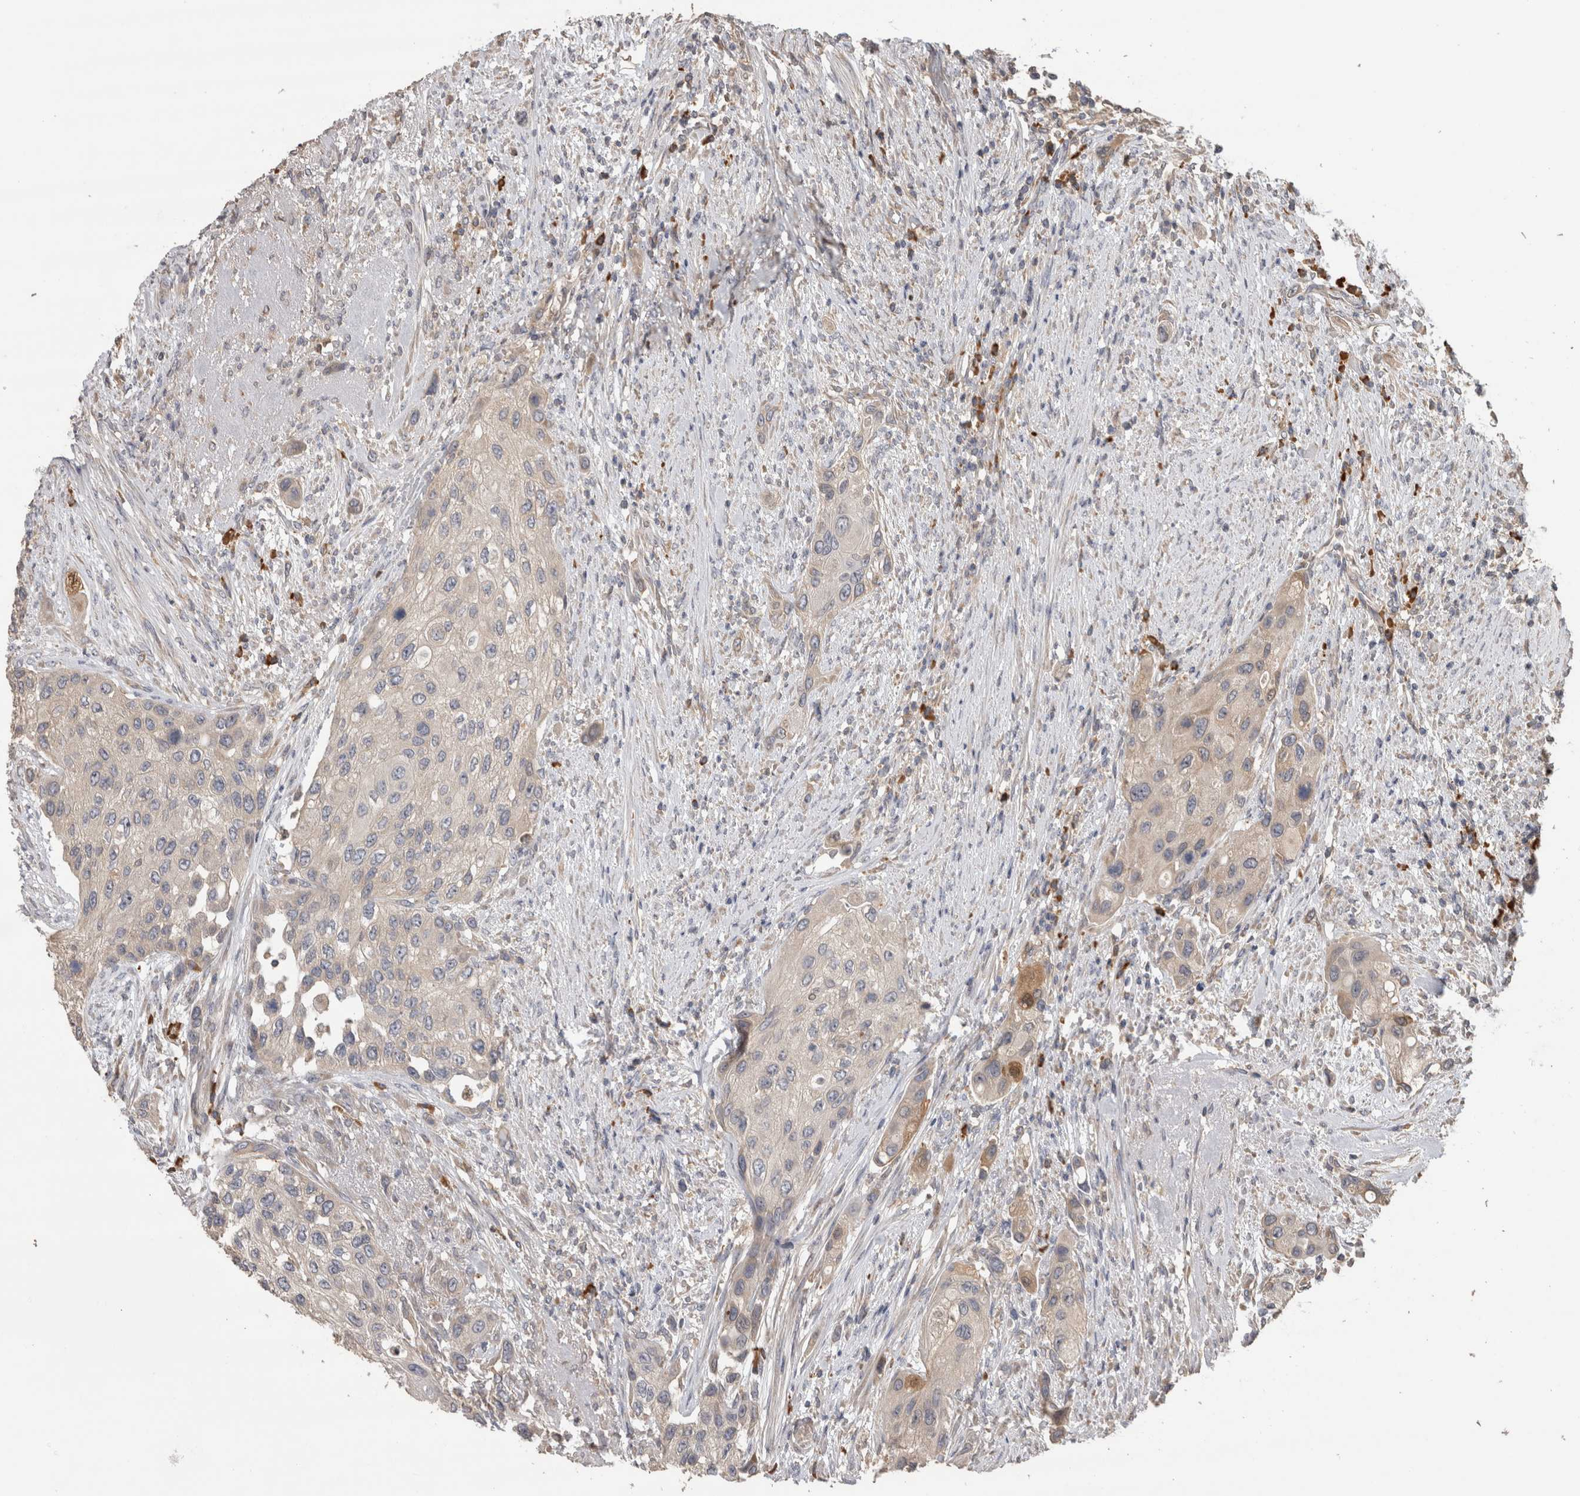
{"staining": {"intensity": "weak", "quantity": ">75%", "location": "cytoplasmic/membranous"}, "tissue": "urothelial cancer", "cell_type": "Tumor cells", "image_type": "cancer", "snomed": [{"axis": "morphology", "description": "Urothelial carcinoma, High grade"}, {"axis": "topography", "description": "Urinary bladder"}], "caption": "Protein staining exhibits weak cytoplasmic/membranous expression in approximately >75% of tumor cells in urothelial carcinoma (high-grade).", "gene": "TBCE", "patient": {"sex": "female", "age": 56}}